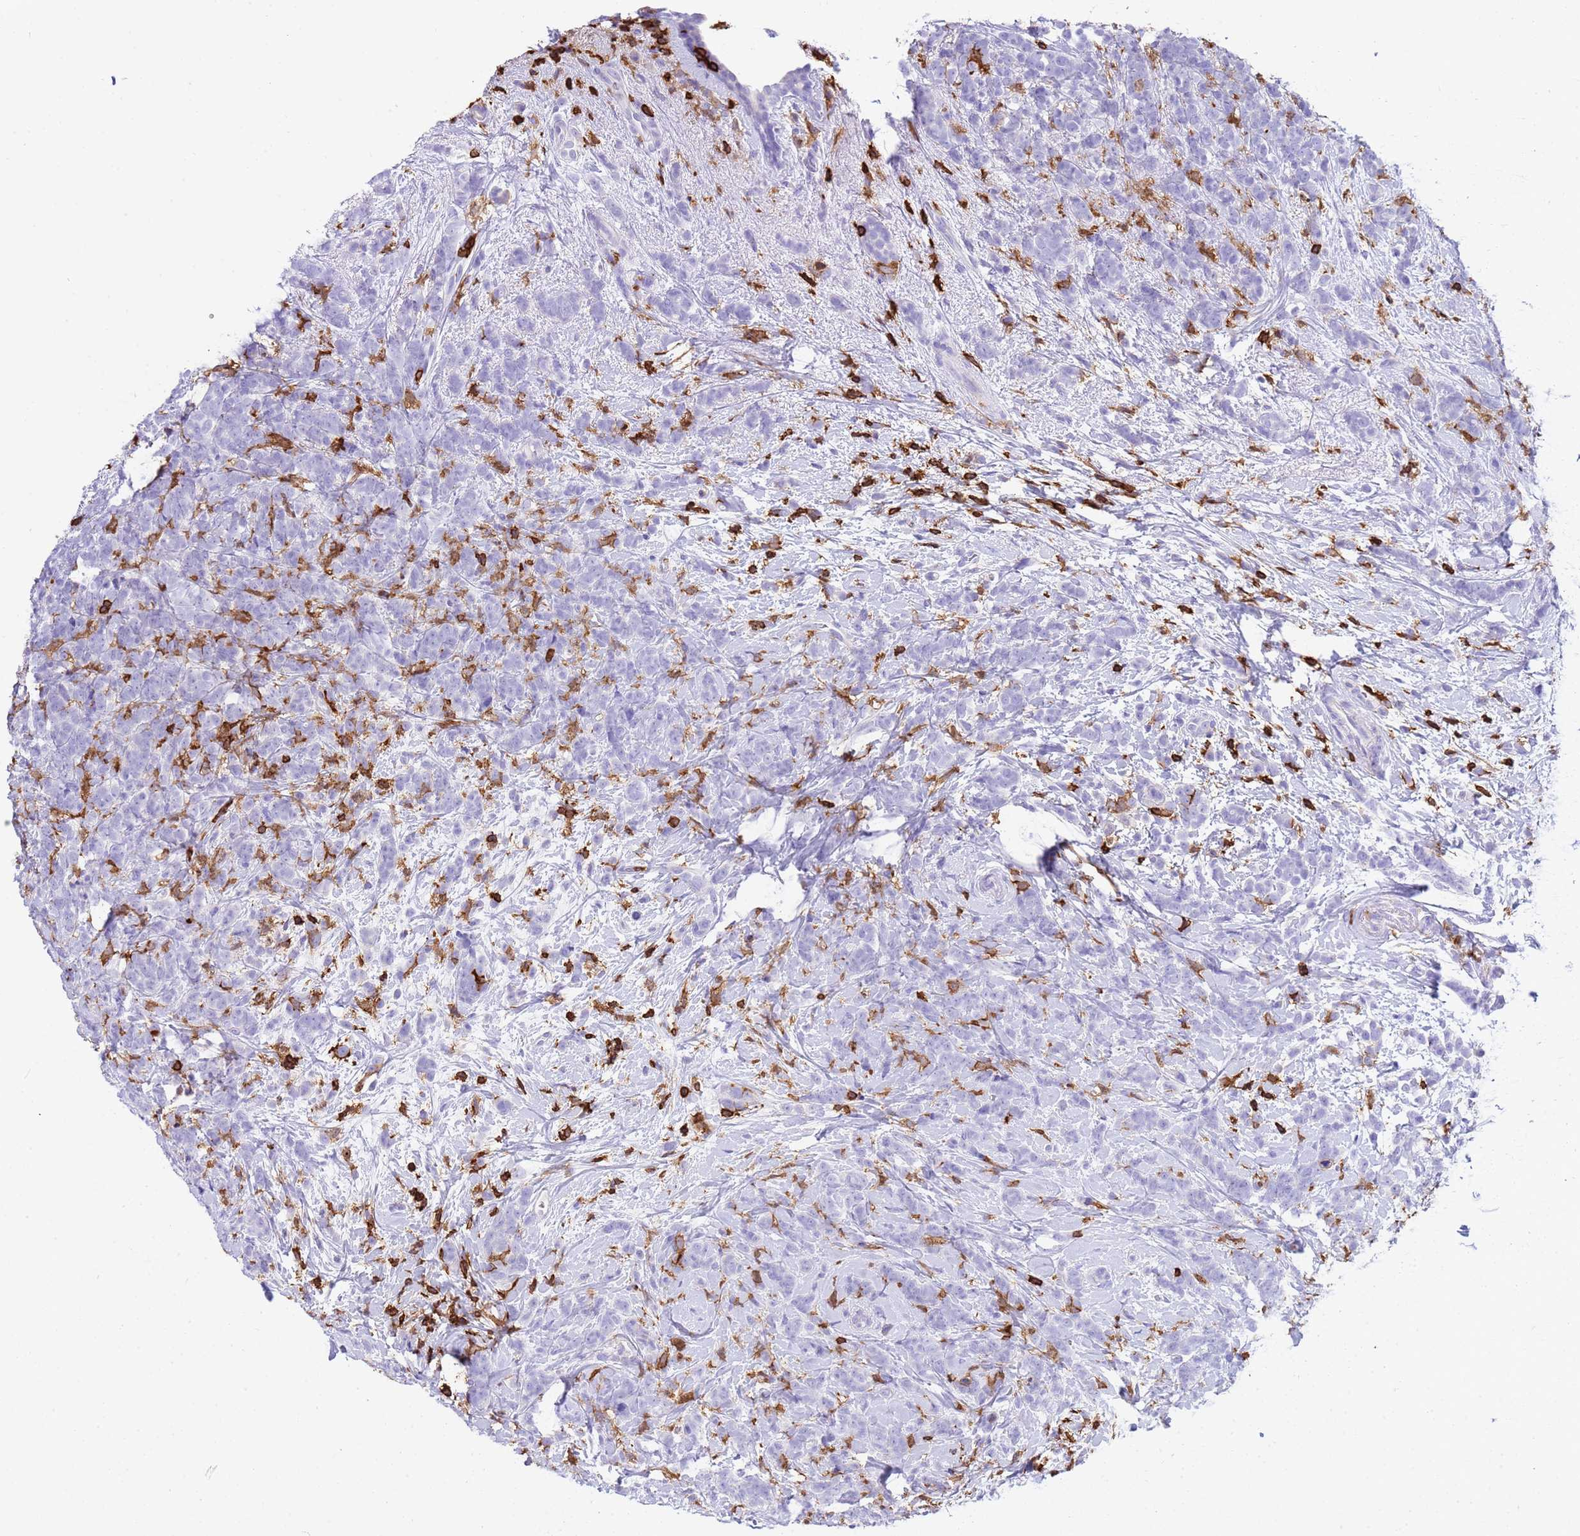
{"staining": {"intensity": "negative", "quantity": "none", "location": "none"}, "tissue": "breast cancer", "cell_type": "Tumor cells", "image_type": "cancer", "snomed": [{"axis": "morphology", "description": "Lobular carcinoma"}, {"axis": "topography", "description": "Breast"}], "caption": "DAB (3,3'-diaminobenzidine) immunohistochemical staining of breast lobular carcinoma demonstrates no significant expression in tumor cells.", "gene": "IRF5", "patient": {"sex": "female", "age": 58}}